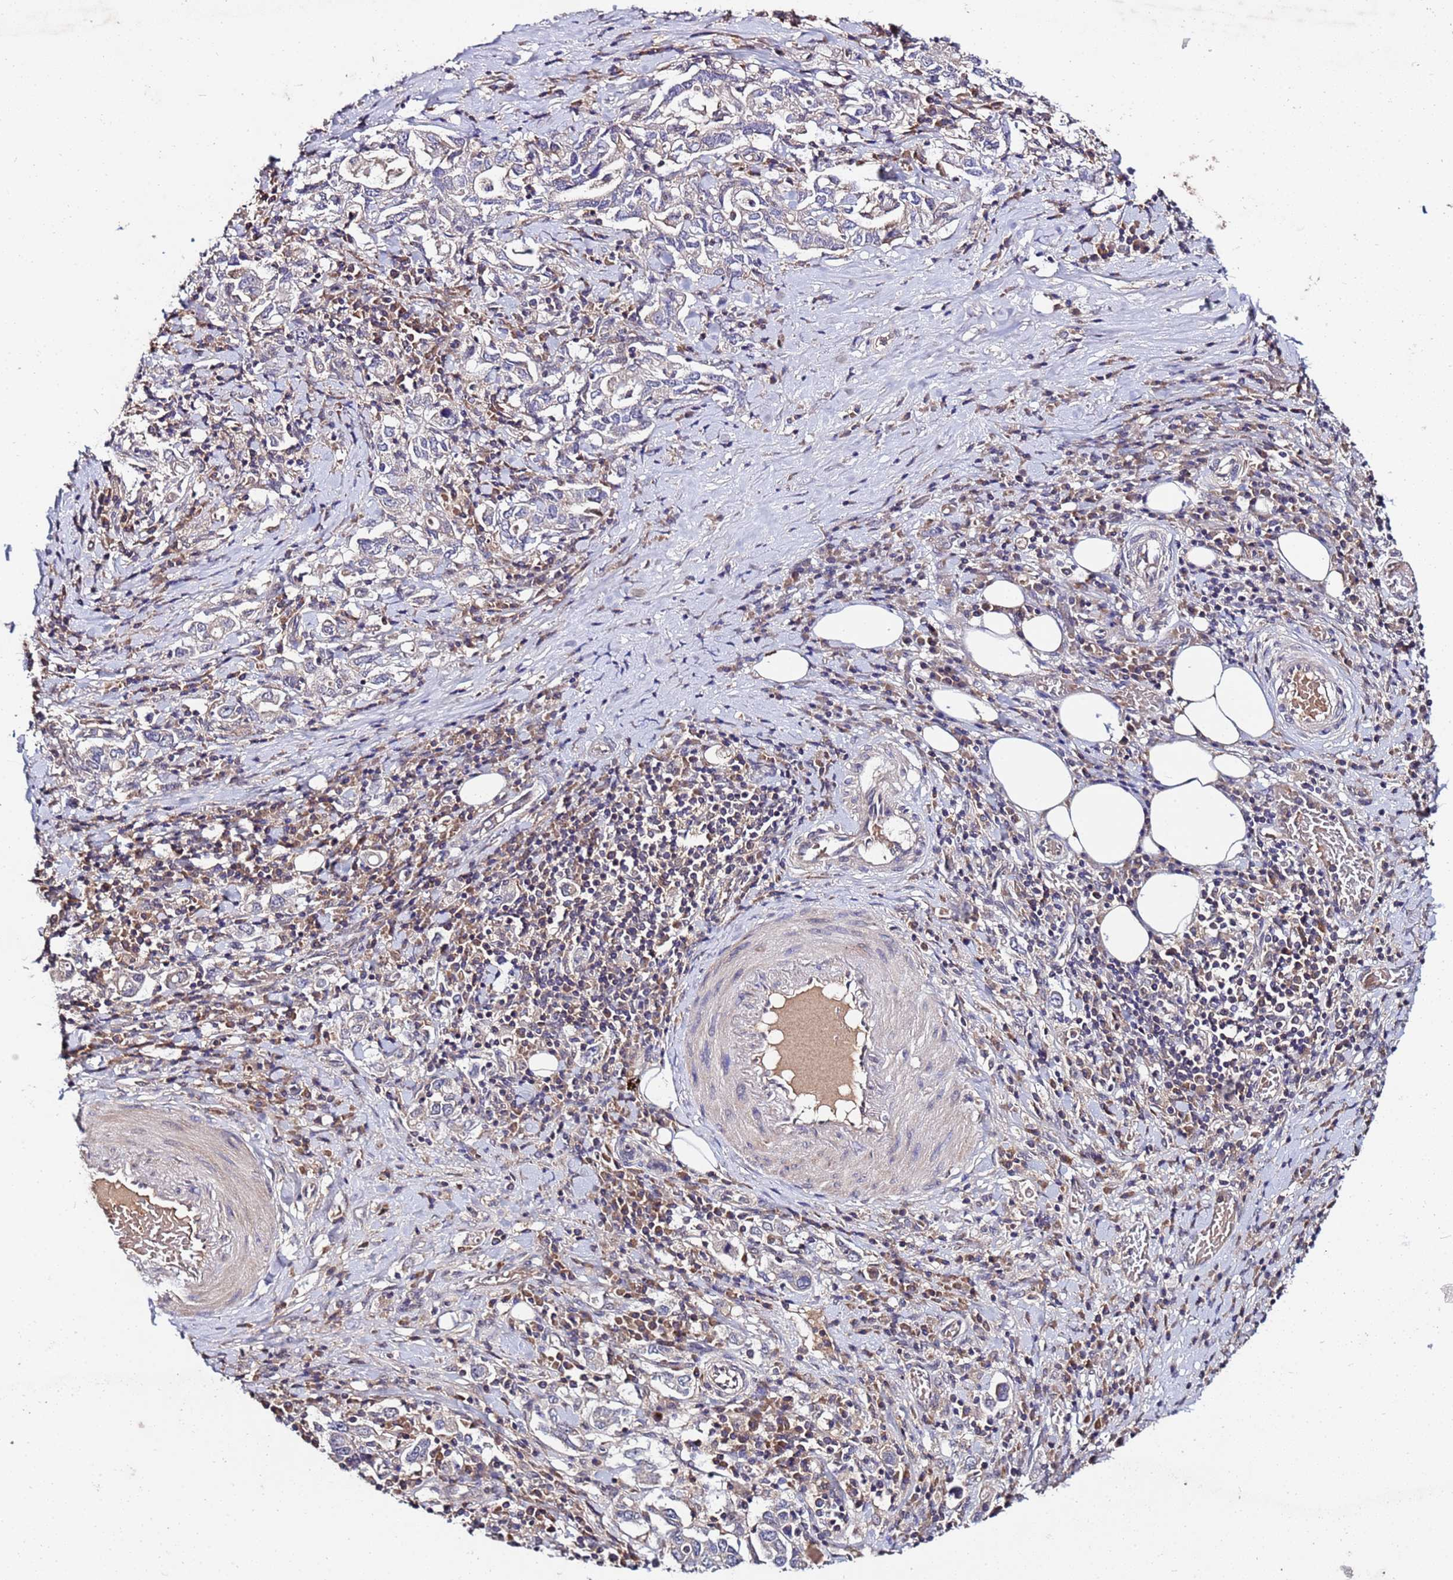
{"staining": {"intensity": "negative", "quantity": "none", "location": "none"}, "tissue": "stomach cancer", "cell_type": "Tumor cells", "image_type": "cancer", "snomed": [{"axis": "morphology", "description": "Adenocarcinoma, NOS"}, {"axis": "topography", "description": "Stomach, upper"}, {"axis": "topography", "description": "Stomach"}], "caption": "Protein analysis of stomach adenocarcinoma reveals no significant positivity in tumor cells.", "gene": "GSPT2", "patient": {"sex": "male", "age": 62}}